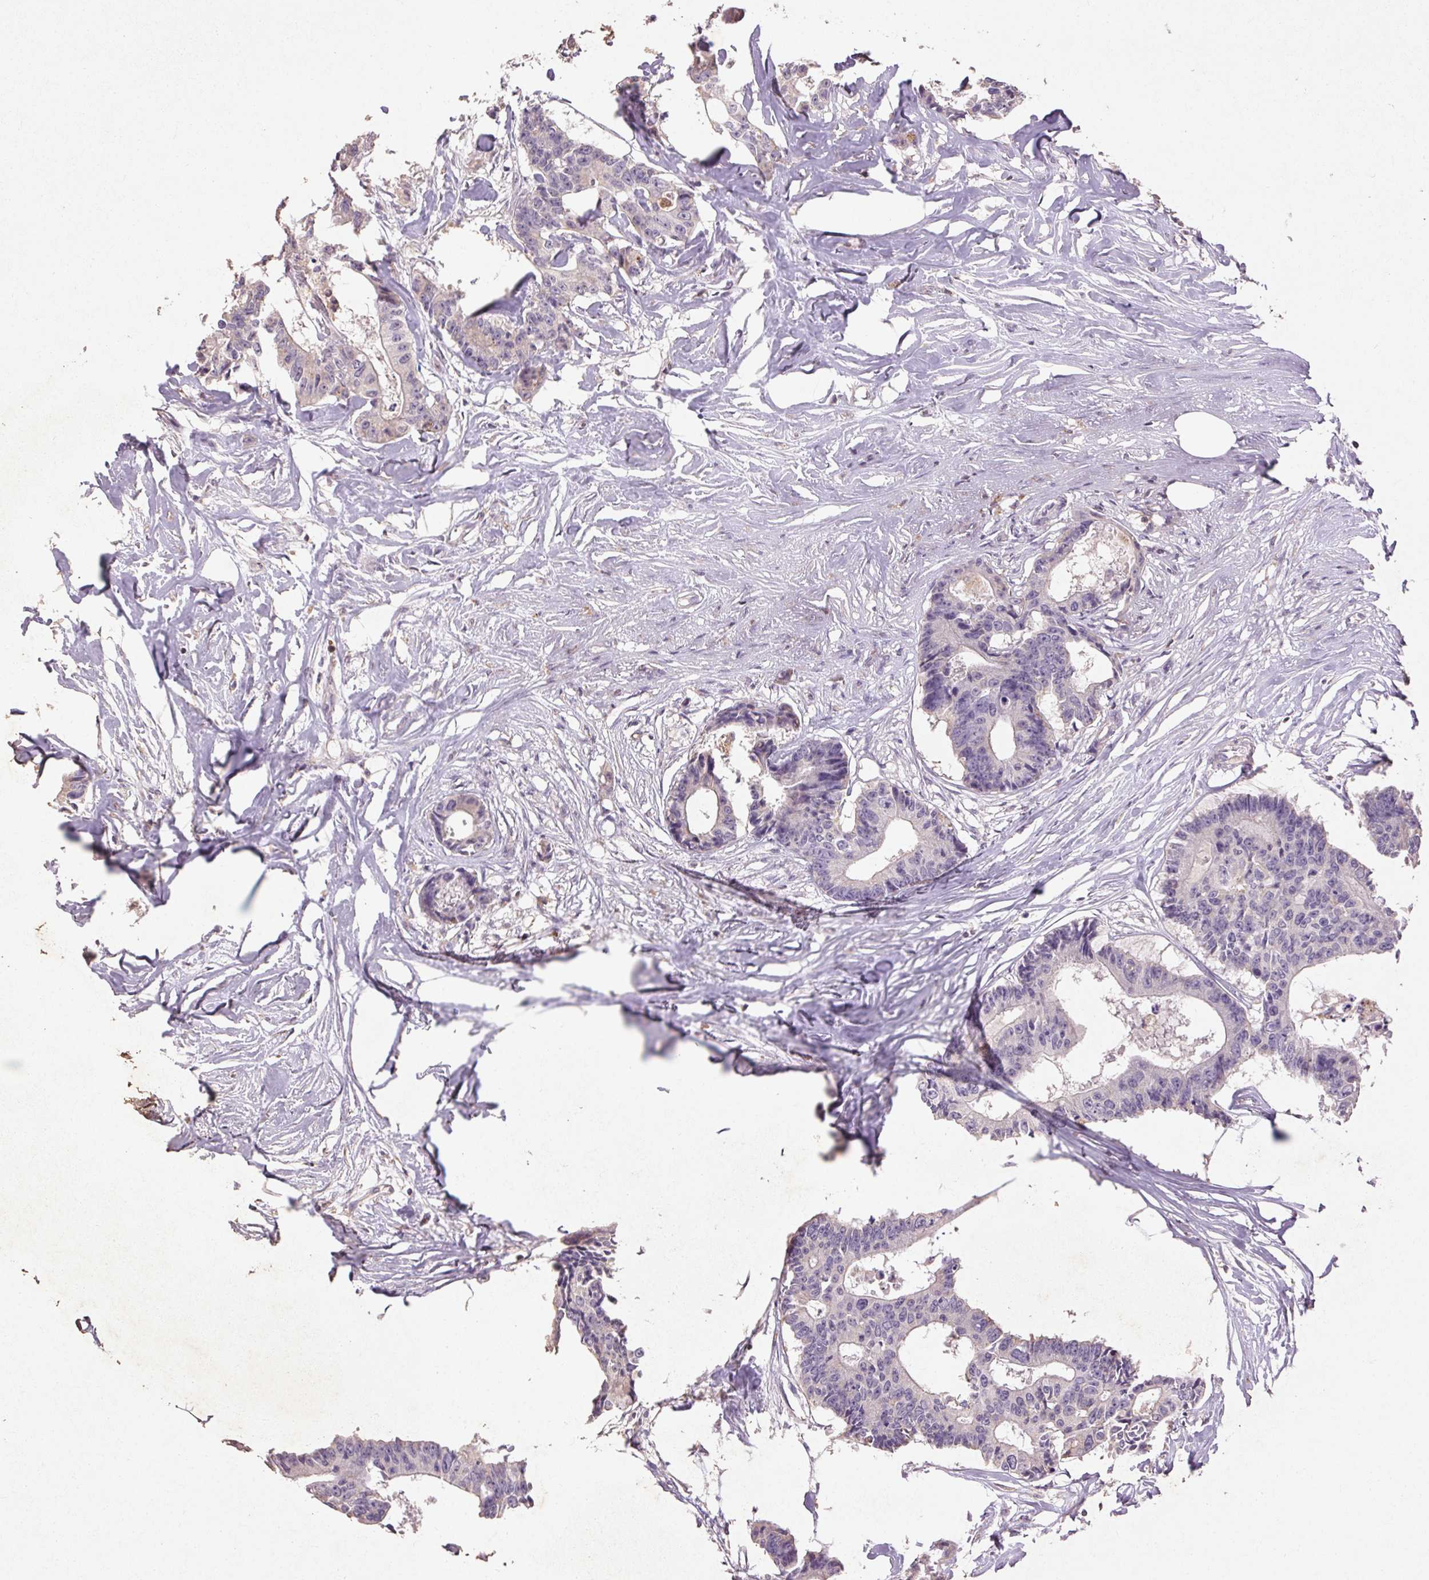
{"staining": {"intensity": "negative", "quantity": "none", "location": "none"}, "tissue": "colorectal cancer", "cell_type": "Tumor cells", "image_type": "cancer", "snomed": [{"axis": "morphology", "description": "Adenocarcinoma, NOS"}, {"axis": "topography", "description": "Rectum"}], "caption": "IHC image of human colorectal cancer (adenocarcinoma) stained for a protein (brown), which reveals no positivity in tumor cells.", "gene": "FNDC7", "patient": {"sex": "male", "age": 57}}